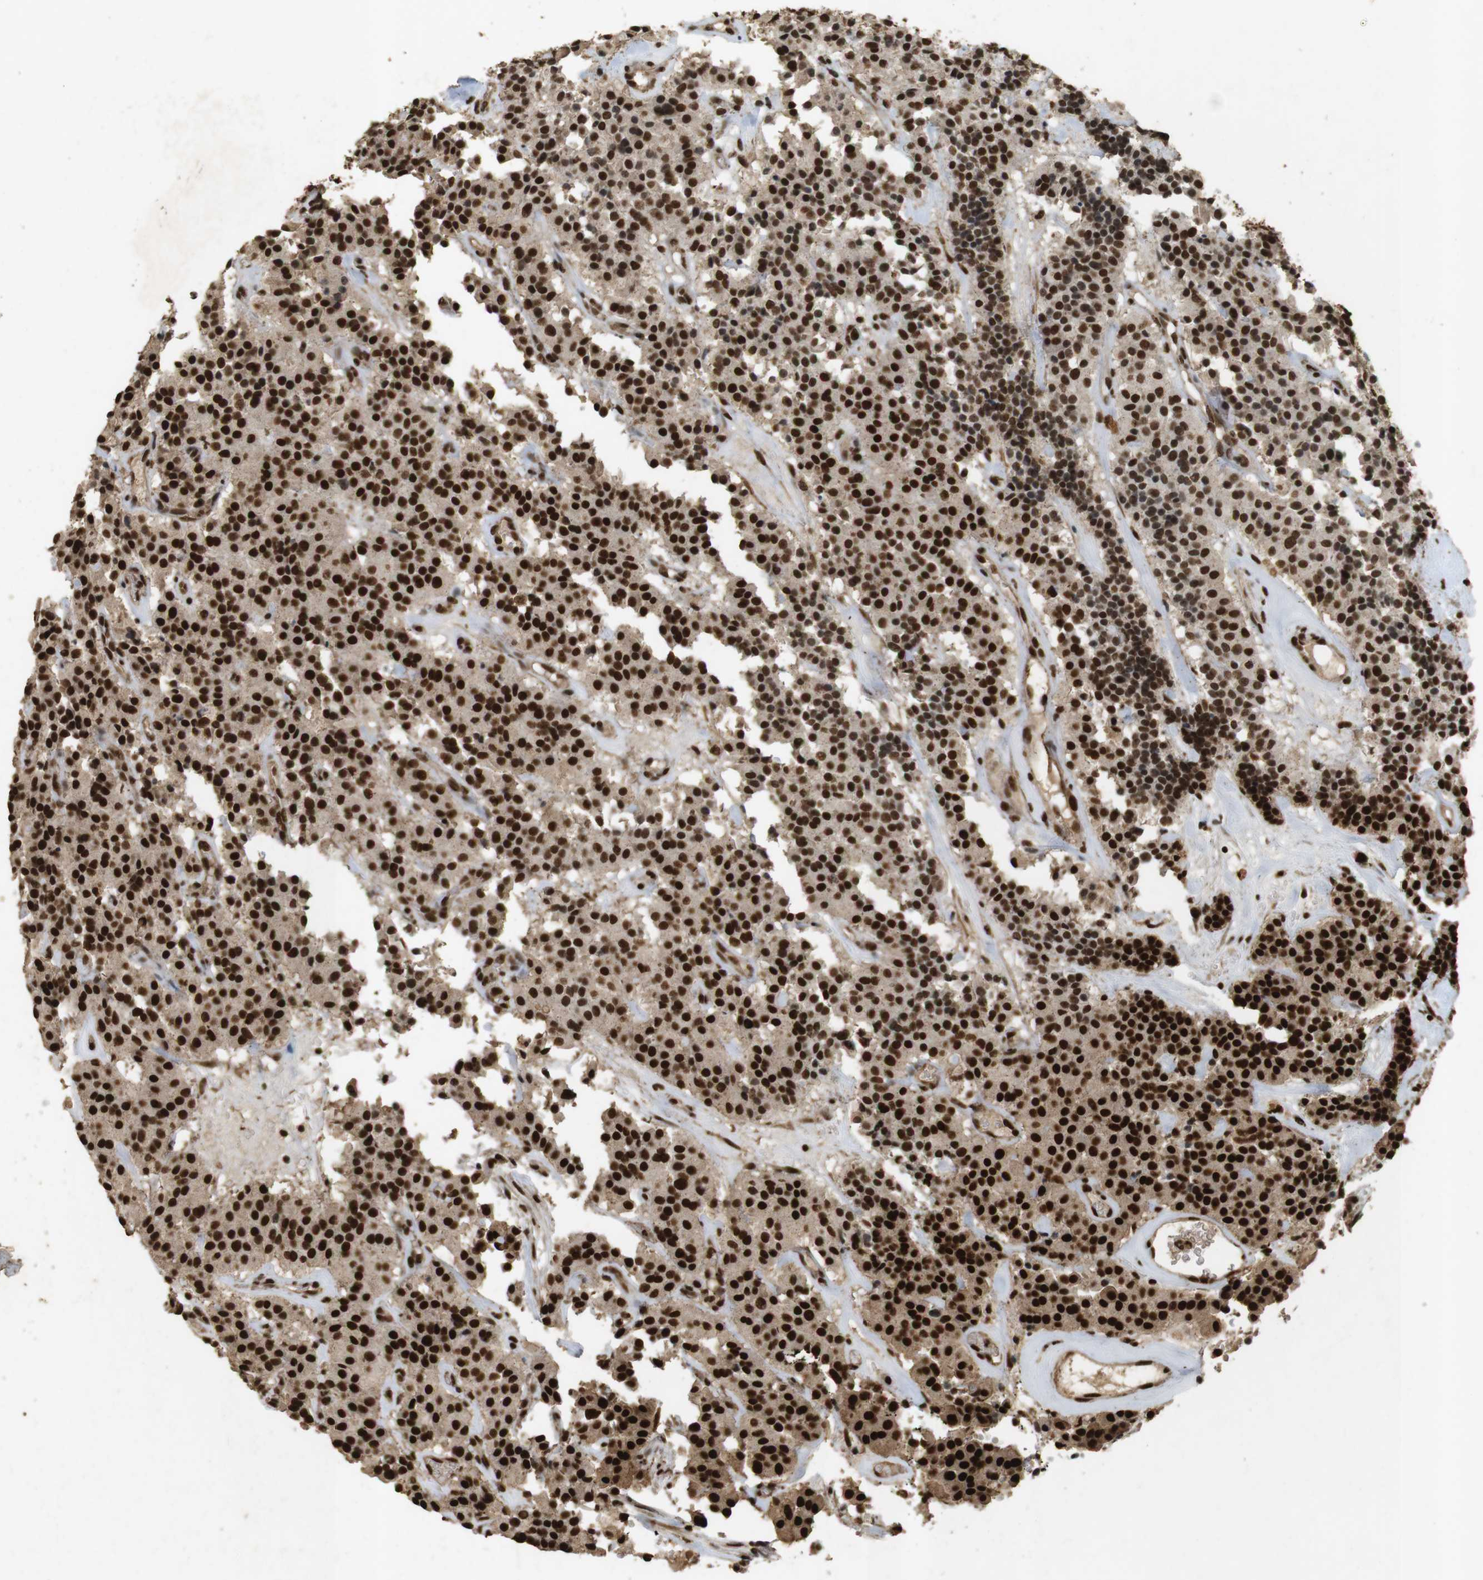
{"staining": {"intensity": "strong", "quantity": ">75%", "location": "cytoplasmic/membranous,nuclear"}, "tissue": "carcinoid", "cell_type": "Tumor cells", "image_type": "cancer", "snomed": [{"axis": "morphology", "description": "Carcinoid, malignant, NOS"}, {"axis": "topography", "description": "Lung"}], "caption": "High-magnification brightfield microscopy of carcinoid stained with DAB (brown) and counterstained with hematoxylin (blue). tumor cells exhibit strong cytoplasmic/membranous and nuclear staining is seen in approximately>75% of cells.", "gene": "GATA4", "patient": {"sex": "male", "age": 30}}